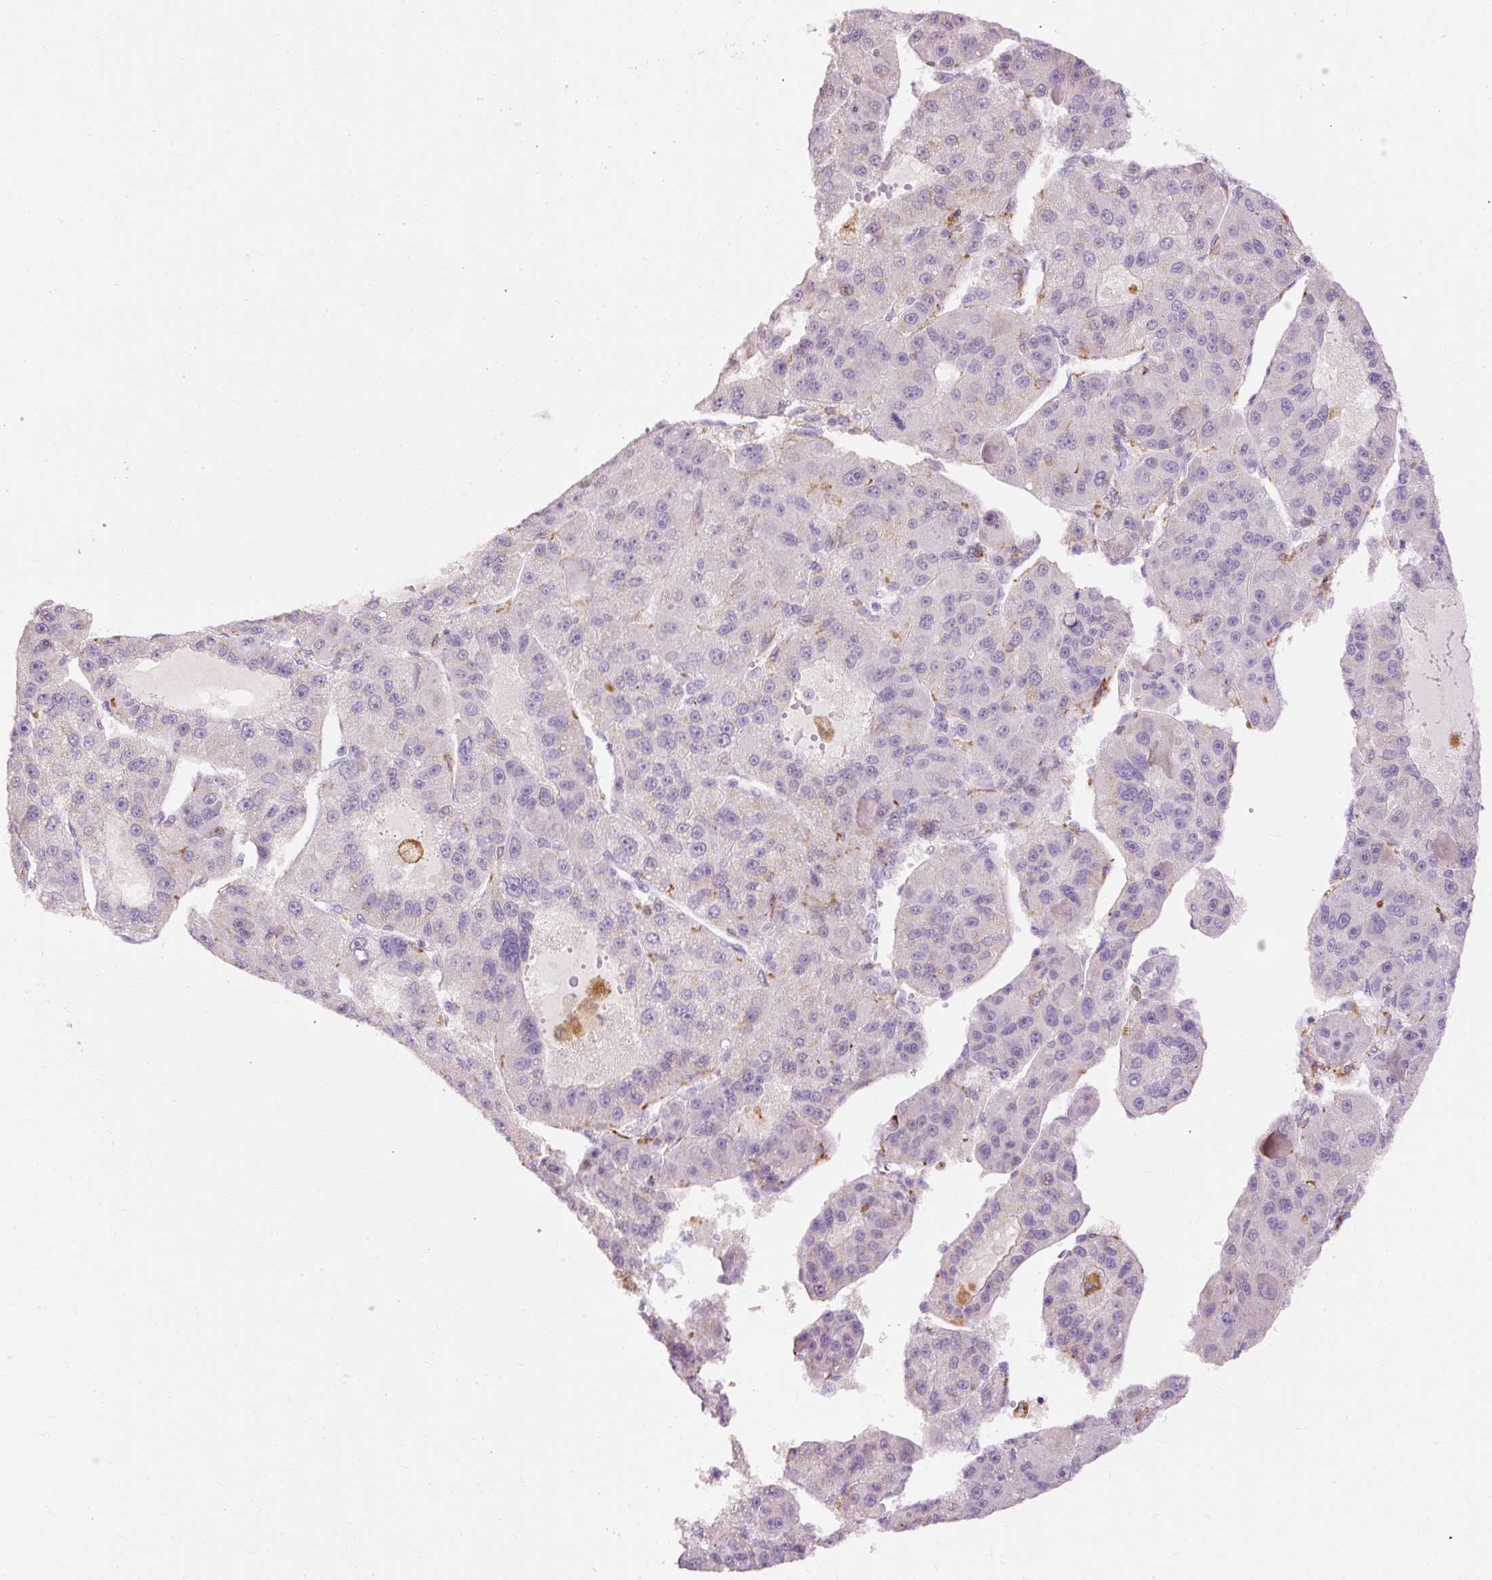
{"staining": {"intensity": "negative", "quantity": "none", "location": "none"}, "tissue": "liver cancer", "cell_type": "Tumor cells", "image_type": "cancer", "snomed": [{"axis": "morphology", "description": "Carcinoma, Hepatocellular, NOS"}, {"axis": "topography", "description": "Liver"}], "caption": "Image shows no protein staining in tumor cells of liver cancer tissue.", "gene": "LY86", "patient": {"sex": "male", "age": 76}}